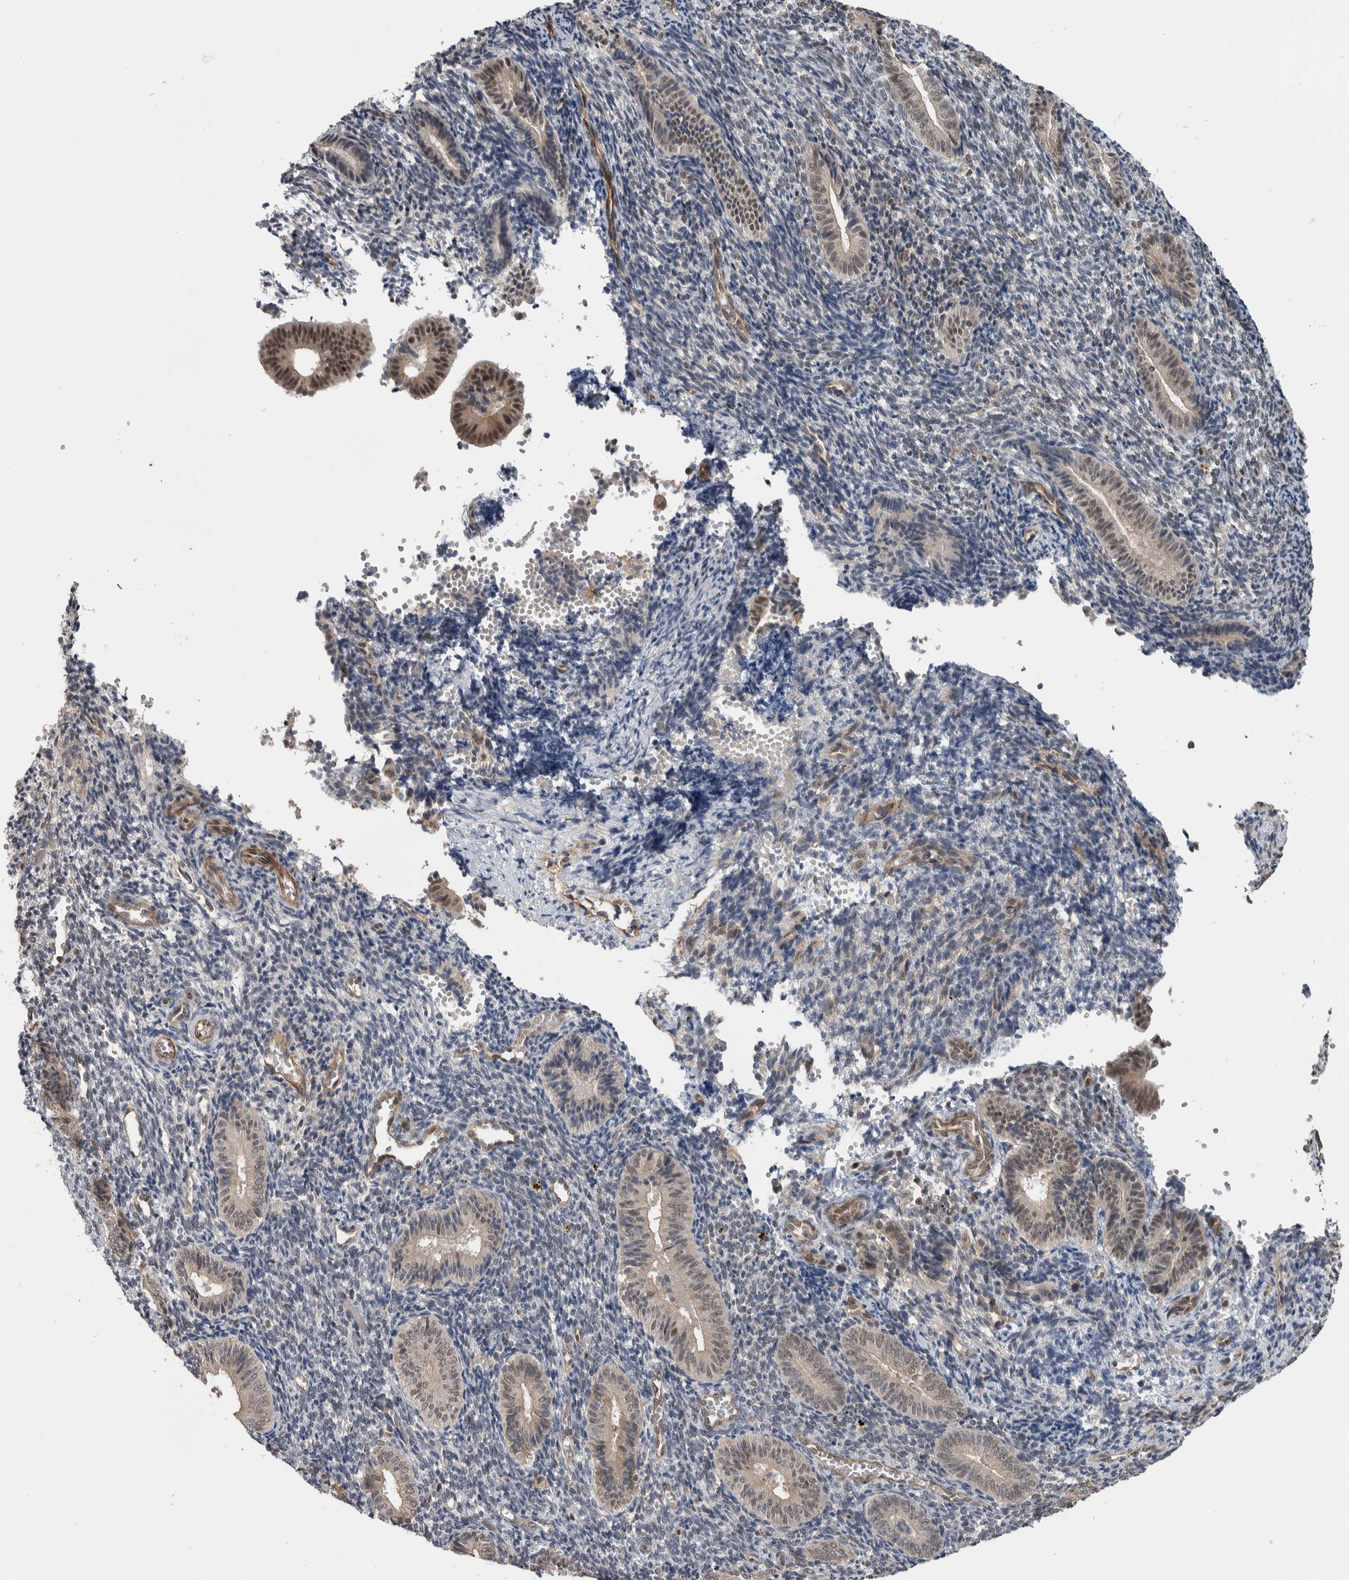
{"staining": {"intensity": "negative", "quantity": "none", "location": "none"}, "tissue": "endometrium", "cell_type": "Cells in endometrial stroma", "image_type": "normal", "snomed": [{"axis": "morphology", "description": "Normal tissue, NOS"}, {"axis": "topography", "description": "Uterus"}, {"axis": "topography", "description": "Endometrium"}], "caption": "High magnification brightfield microscopy of normal endometrium stained with DAB (3,3'-diaminobenzidine) (brown) and counterstained with hematoxylin (blue): cells in endometrial stroma show no significant staining.", "gene": "PRDM4", "patient": {"sex": "female", "age": 33}}